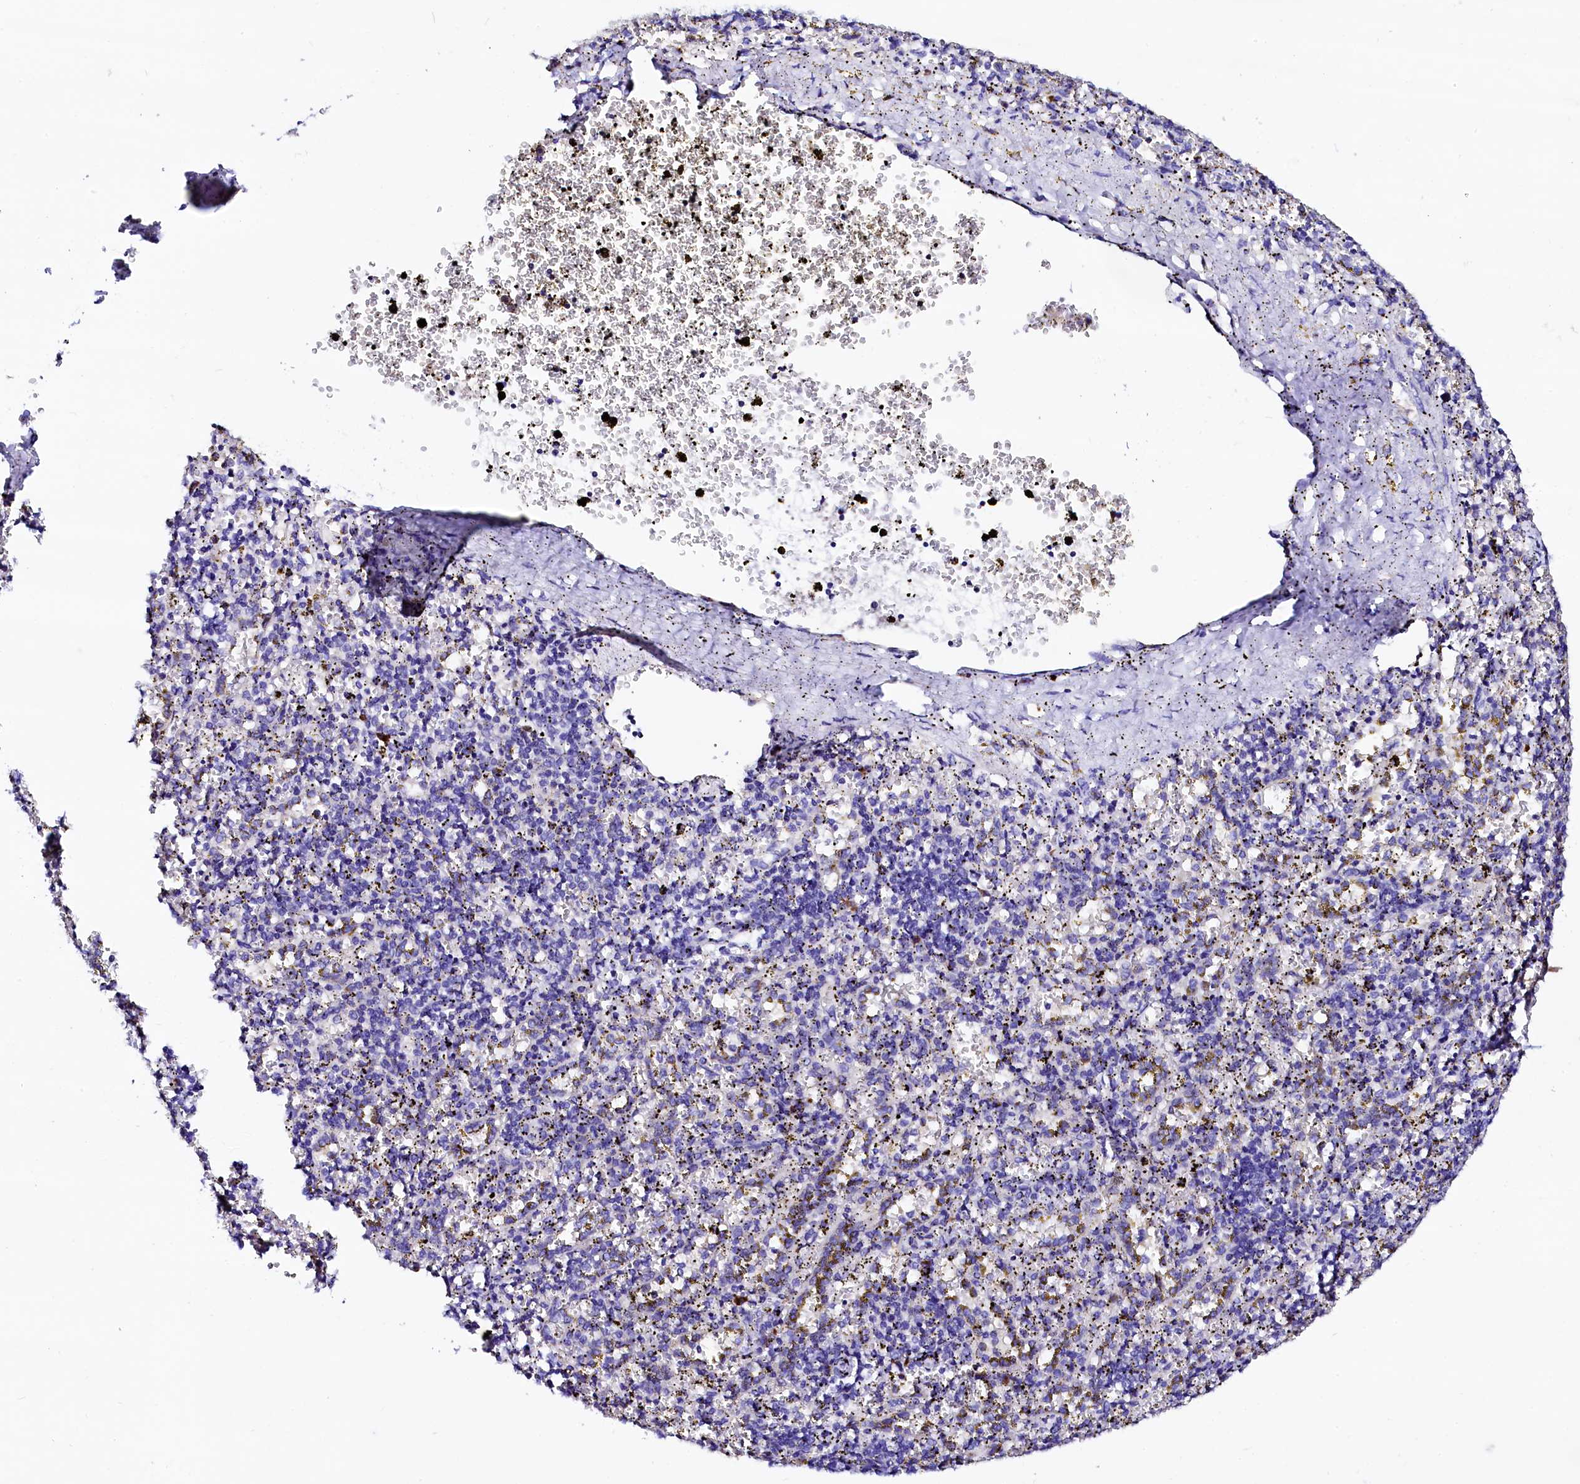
{"staining": {"intensity": "negative", "quantity": "none", "location": "none"}, "tissue": "spleen", "cell_type": "Cells in red pulp", "image_type": "normal", "snomed": [{"axis": "morphology", "description": "Normal tissue, NOS"}, {"axis": "topography", "description": "Spleen"}], "caption": "Histopathology image shows no significant protein positivity in cells in red pulp of unremarkable spleen.", "gene": "BTBD16", "patient": {"sex": "male", "age": 11}}